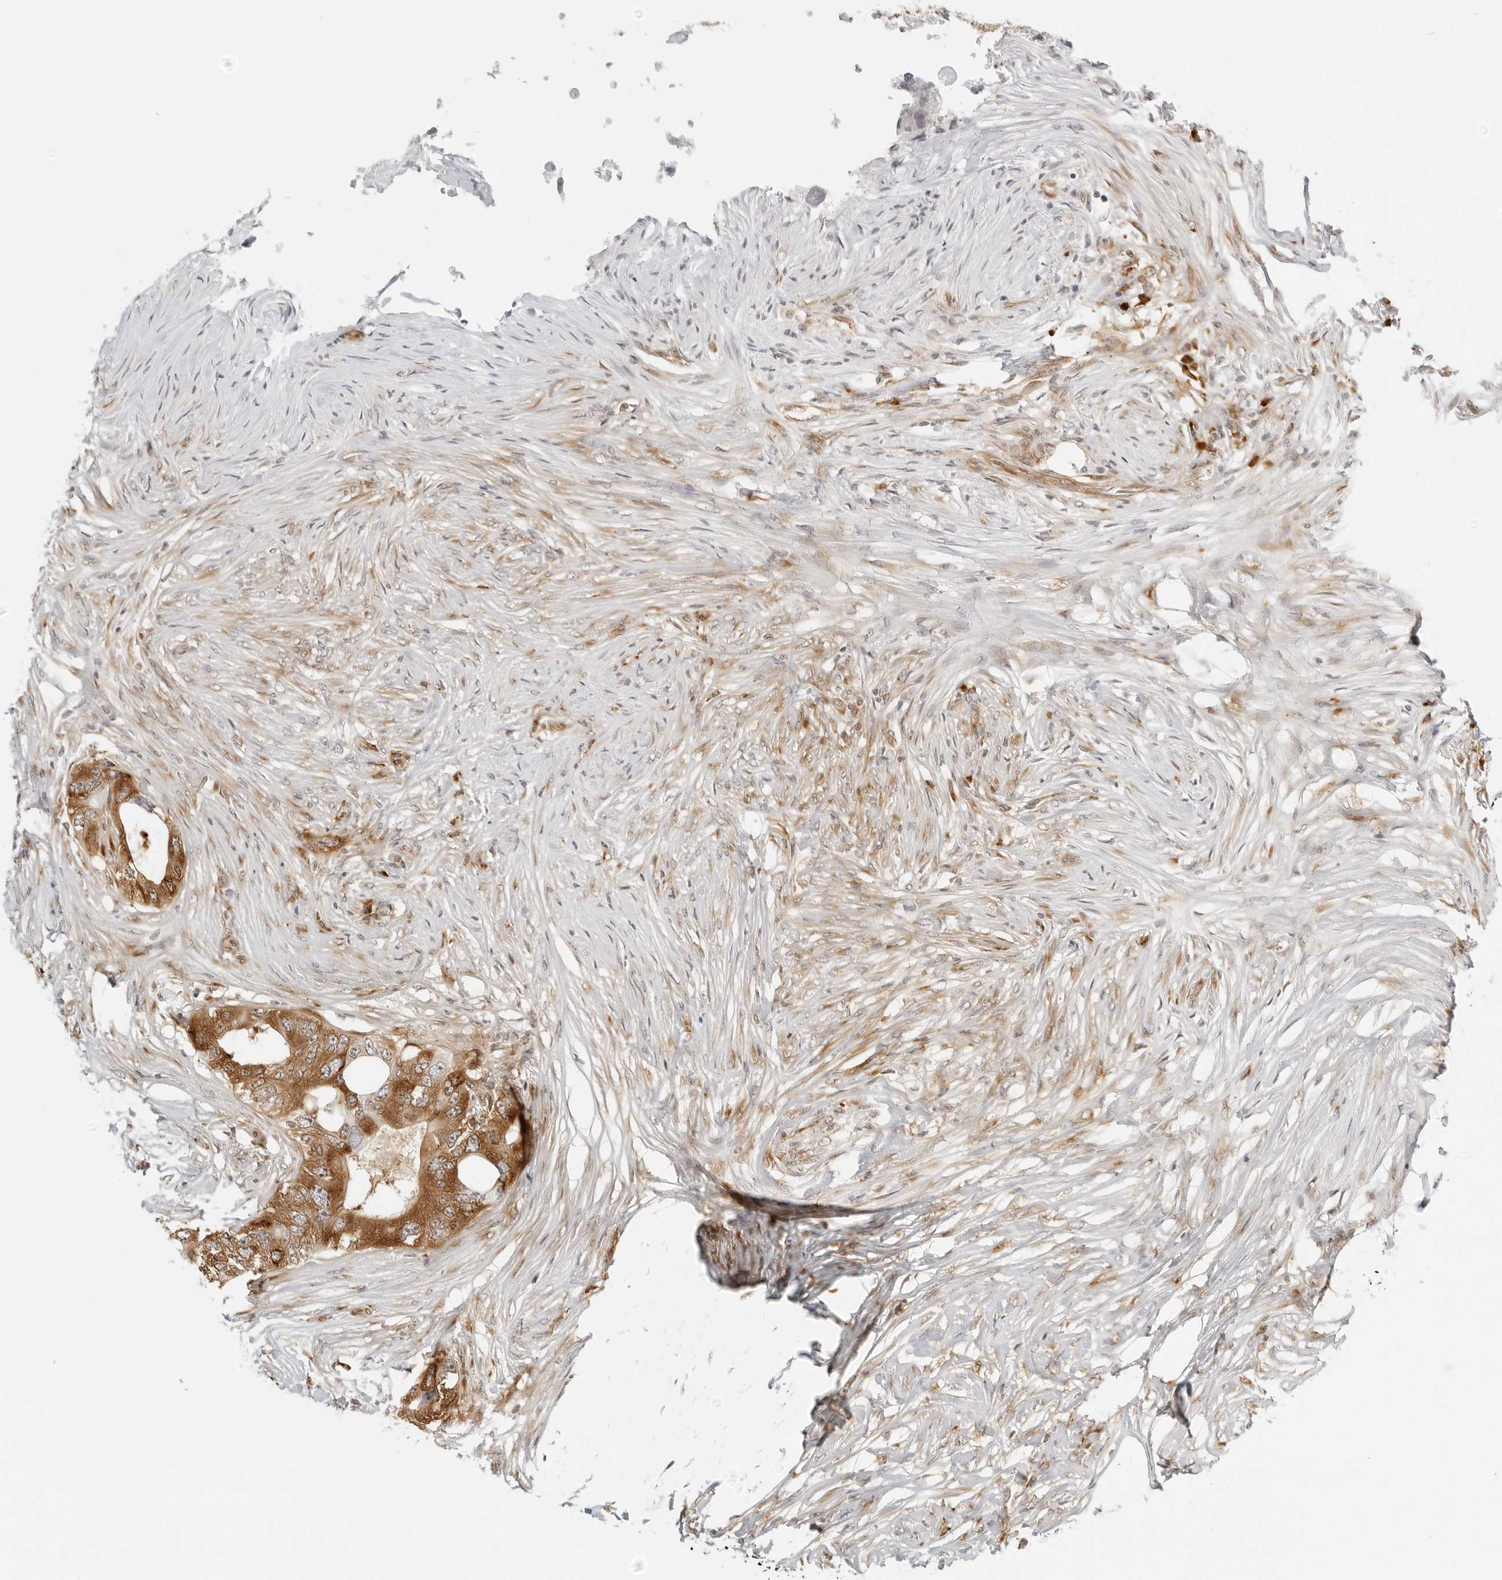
{"staining": {"intensity": "strong", "quantity": ">75%", "location": "cytoplasmic/membranous"}, "tissue": "colorectal cancer", "cell_type": "Tumor cells", "image_type": "cancer", "snomed": [{"axis": "morphology", "description": "Adenocarcinoma, NOS"}, {"axis": "topography", "description": "Colon"}], "caption": "An image of adenocarcinoma (colorectal) stained for a protein shows strong cytoplasmic/membranous brown staining in tumor cells. (DAB IHC, brown staining for protein, blue staining for nuclei).", "gene": "EIF4G1", "patient": {"sex": "male", "age": 71}}